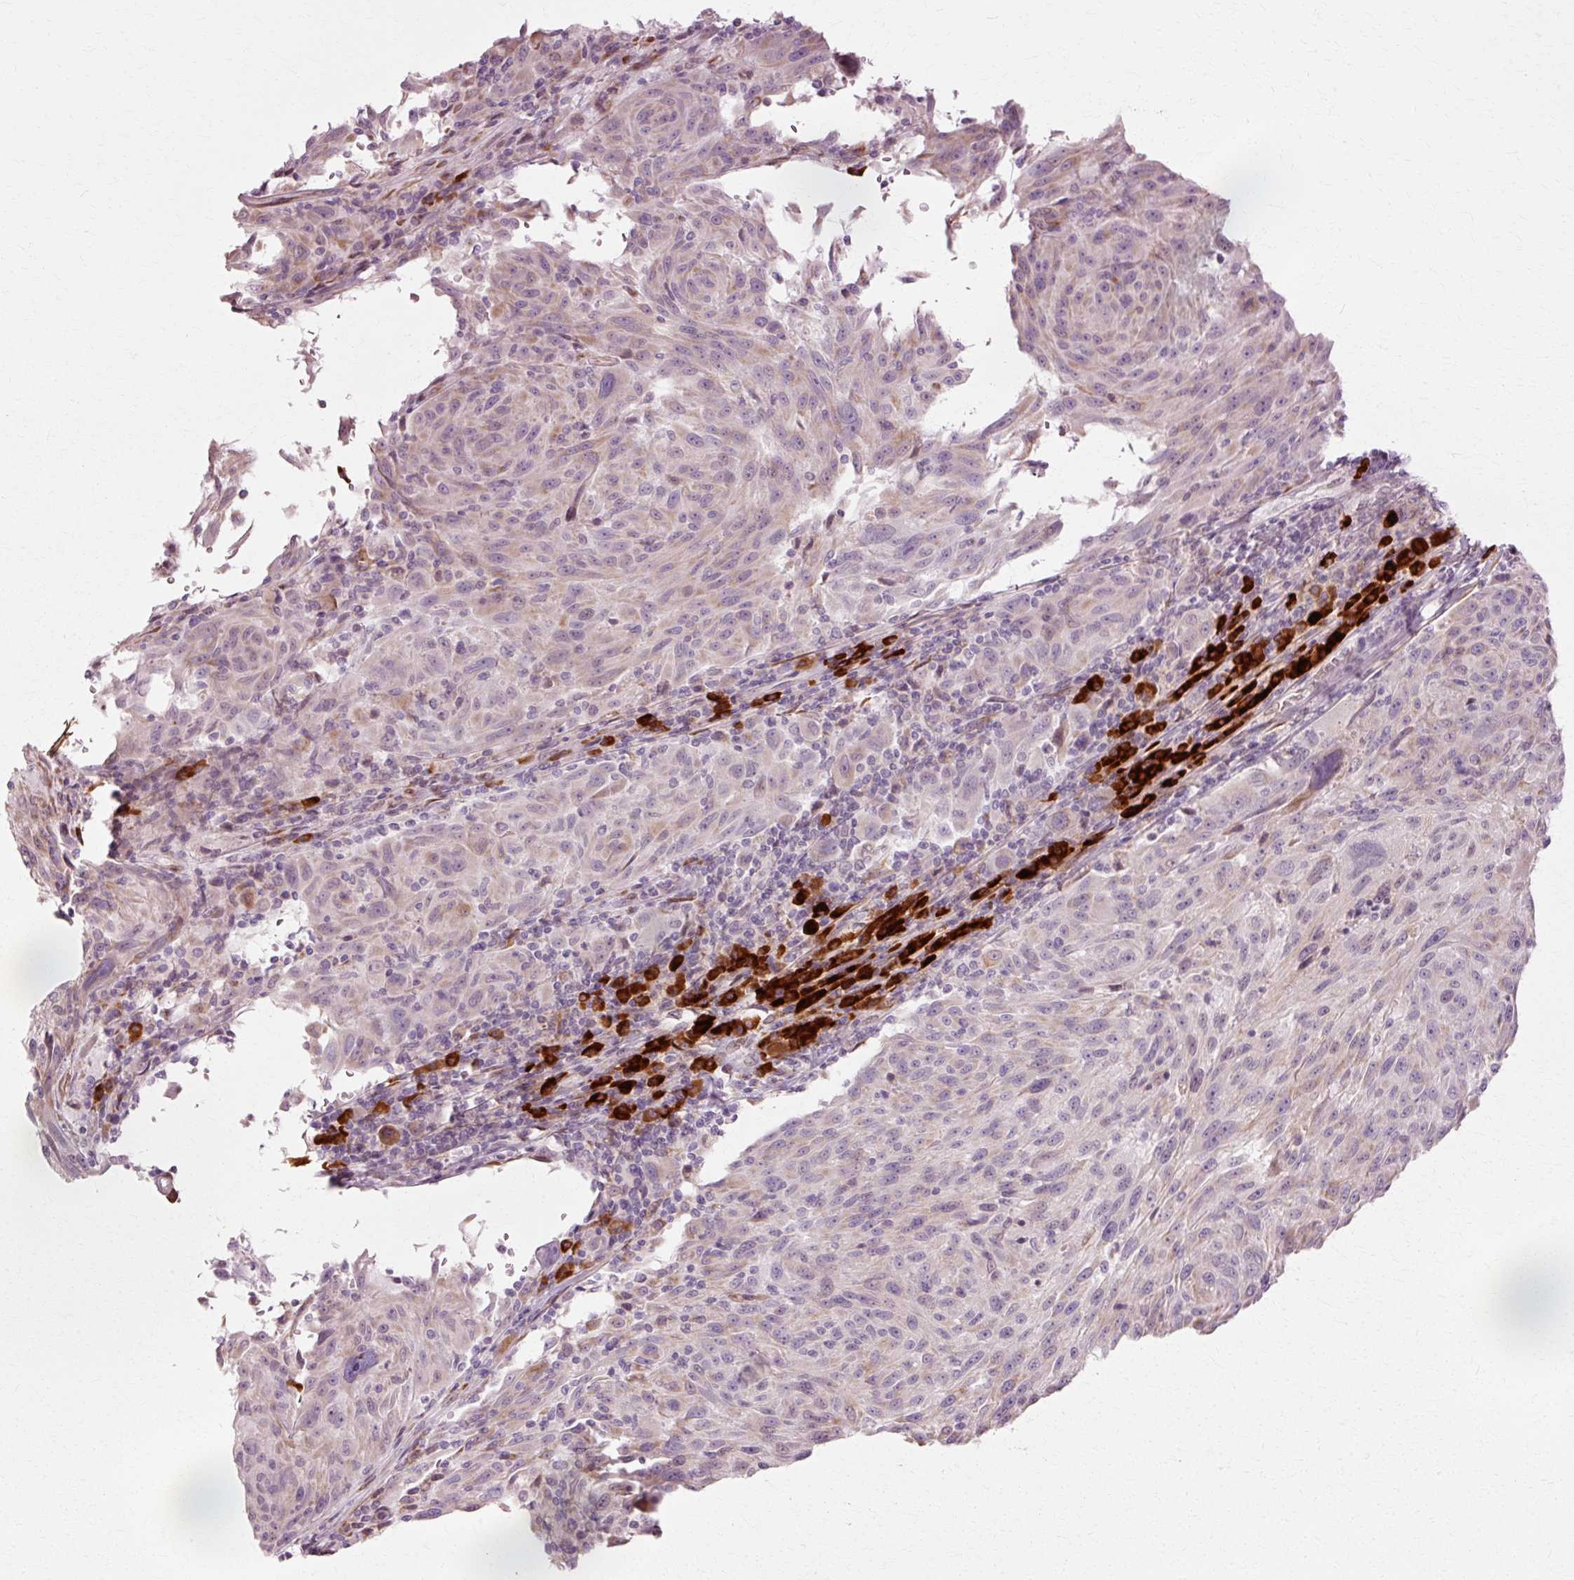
{"staining": {"intensity": "negative", "quantity": "none", "location": "none"}, "tissue": "melanoma", "cell_type": "Tumor cells", "image_type": "cancer", "snomed": [{"axis": "morphology", "description": "Malignant melanoma, NOS"}, {"axis": "topography", "description": "Skin"}], "caption": "Malignant melanoma was stained to show a protein in brown. There is no significant positivity in tumor cells. (IHC, brightfield microscopy, high magnification).", "gene": "RGPD5", "patient": {"sex": "male", "age": 53}}